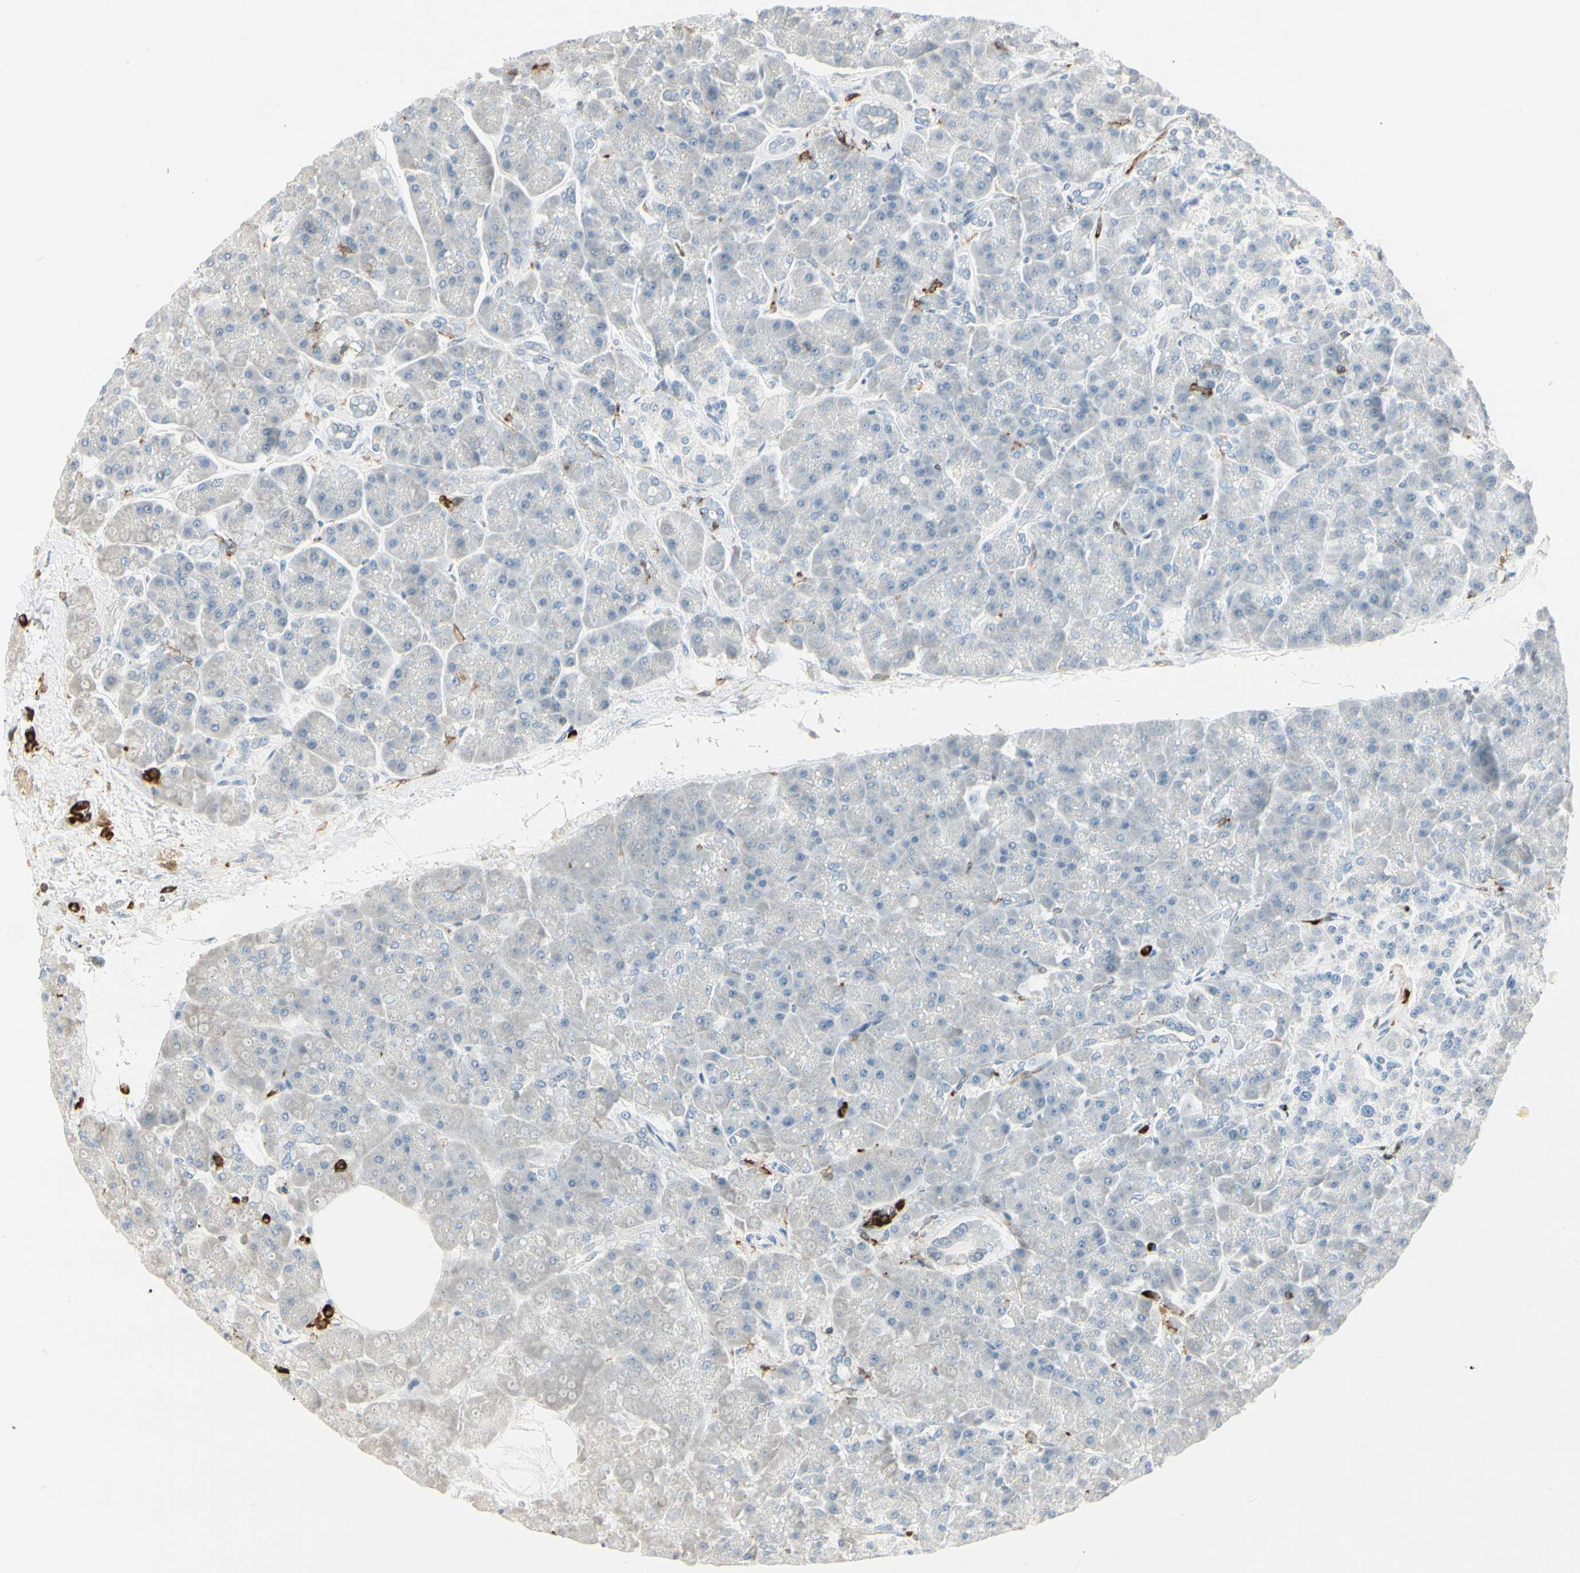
{"staining": {"intensity": "negative", "quantity": "none", "location": "none"}, "tissue": "pancreas", "cell_type": "Exocrine glandular cells", "image_type": "normal", "snomed": [{"axis": "morphology", "description": "Normal tissue, NOS"}, {"axis": "topography", "description": "Pancreas"}], "caption": "Immunohistochemical staining of benign human pancreas demonstrates no significant positivity in exocrine glandular cells.", "gene": "ITGB2", "patient": {"sex": "female", "age": 70}}